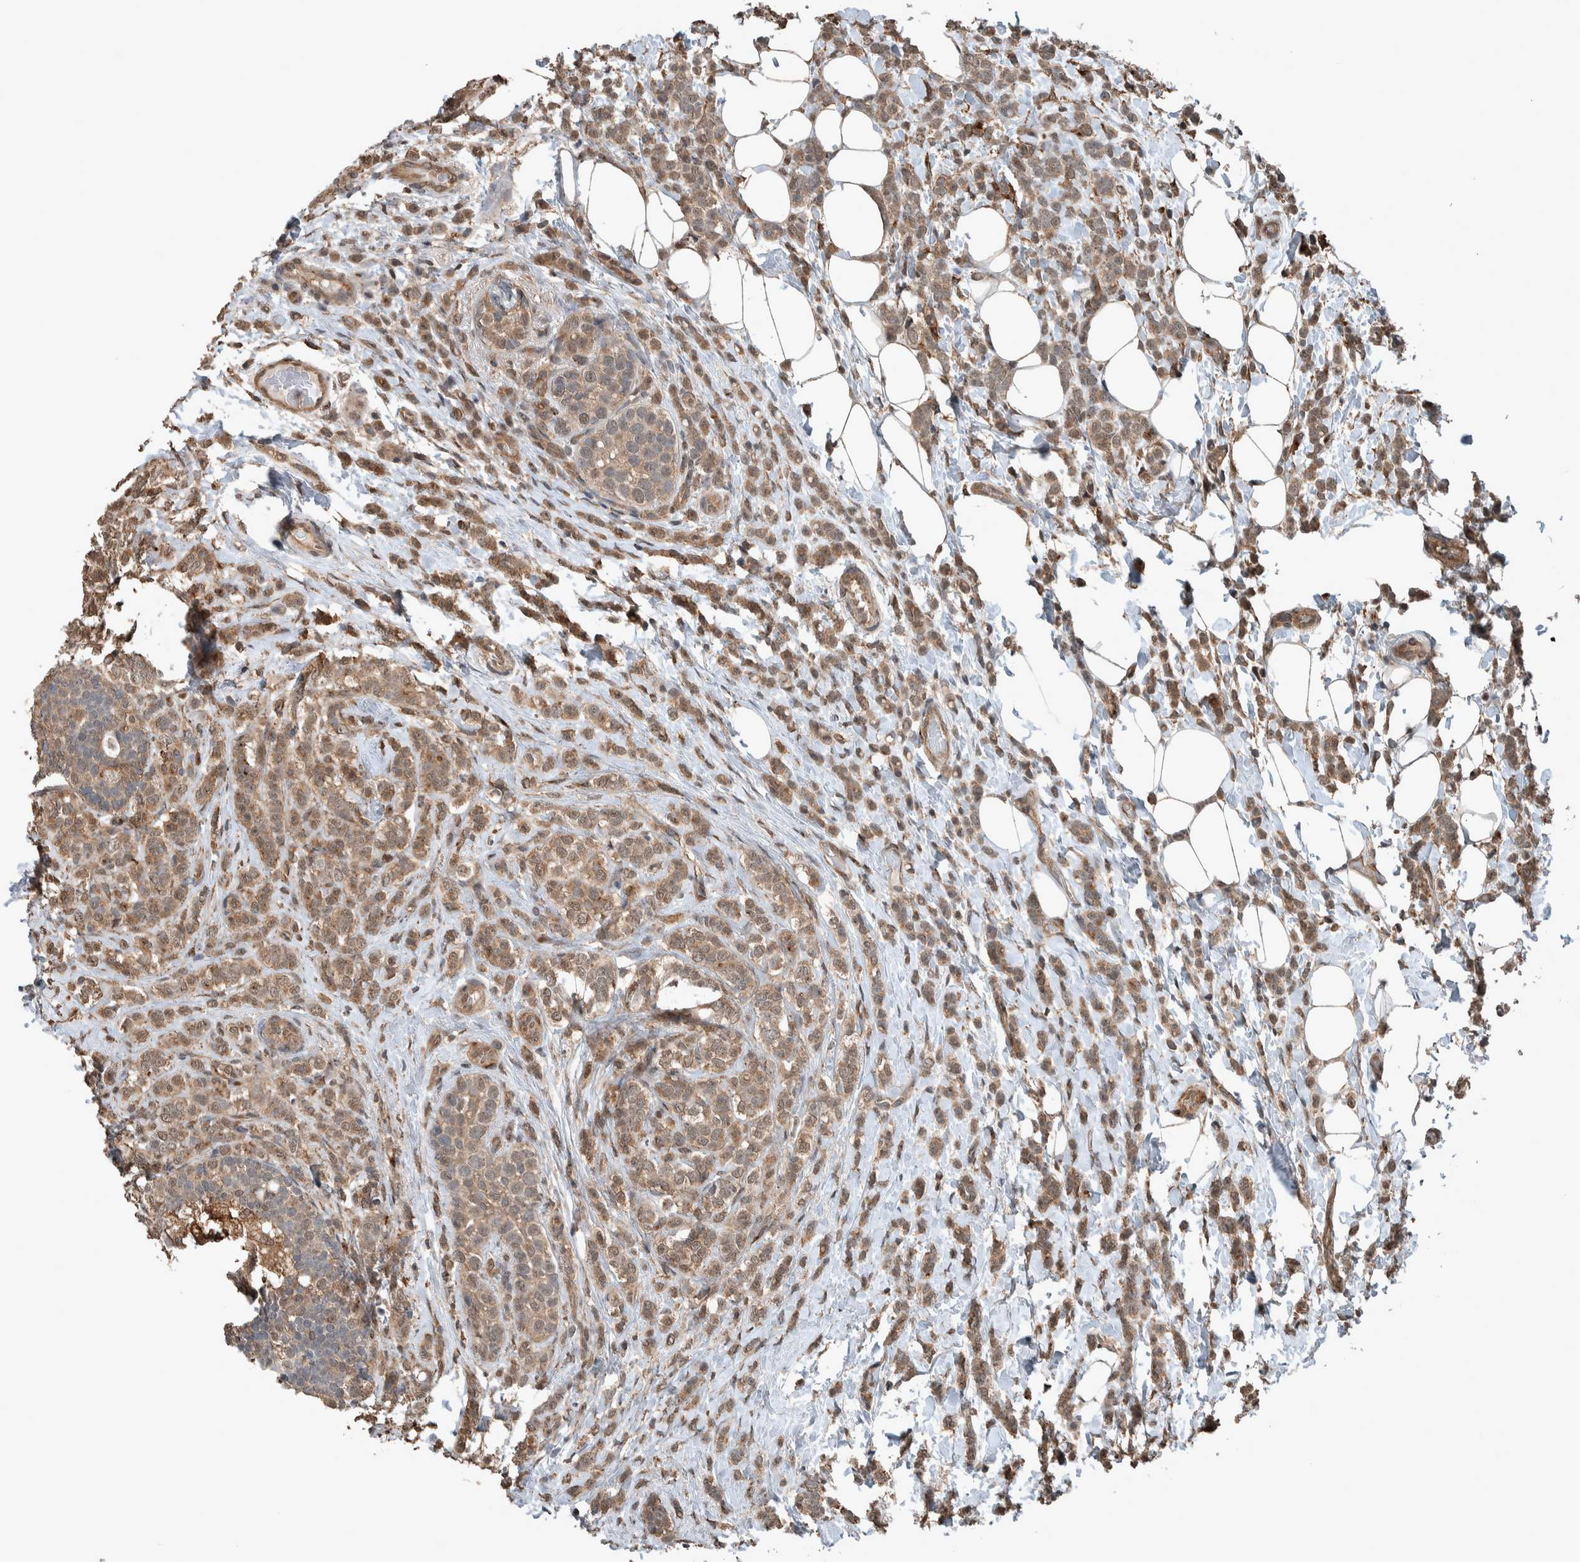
{"staining": {"intensity": "moderate", "quantity": ">75%", "location": "cytoplasmic/membranous"}, "tissue": "breast cancer", "cell_type": "Tumor cells", "image_type": "cancer", "snomed": [{"axis": "morphology", "description": "Lobular carcinoma"}, {"axis": "topography", "description": "Breast"}], "caption": "Brown immunohistochemical staining in human breast cancer exhibits moderate cytoplasmic/membranous positivity in approximately >75% of tumor cells.", "gene": "MYO1E", "patient": {"sex": "female", "age": 50}}